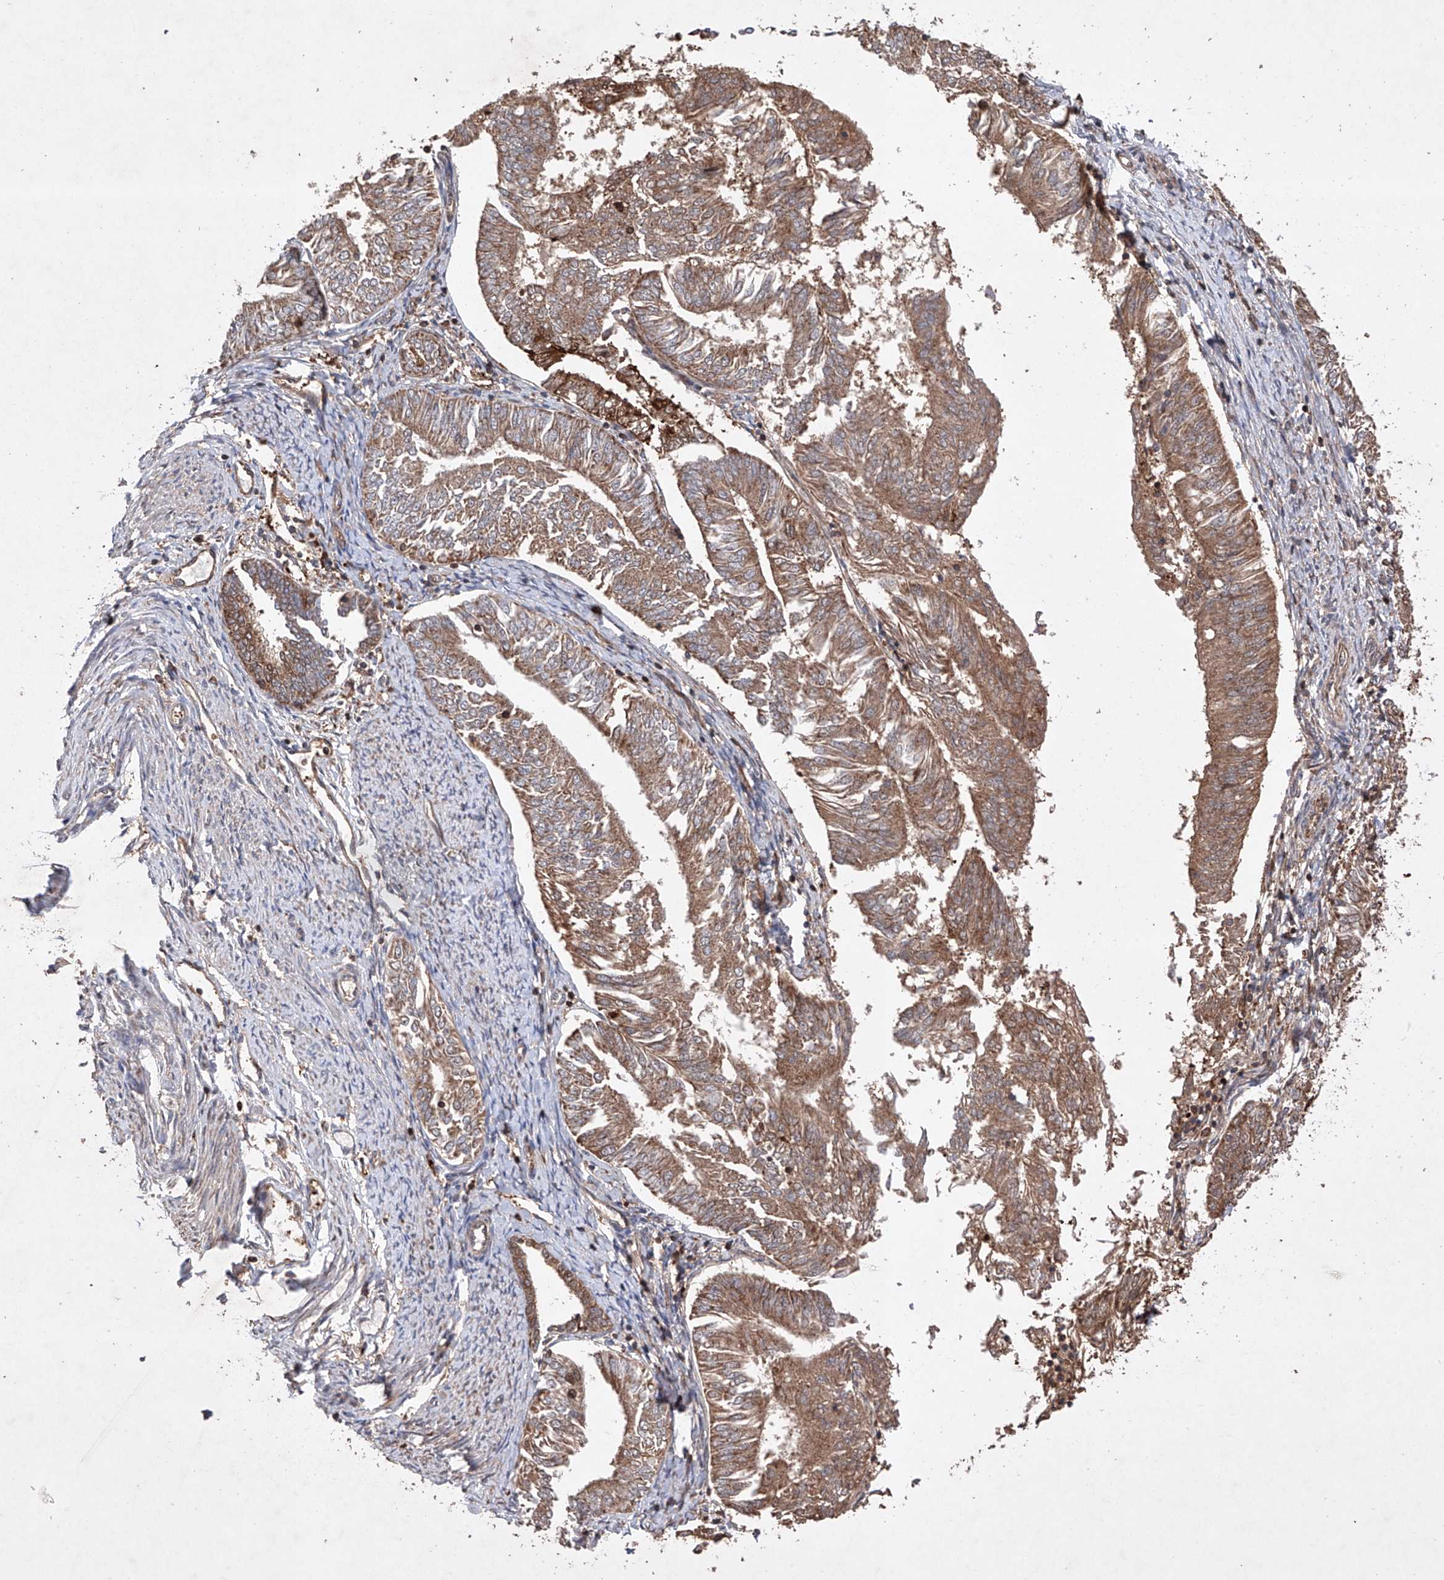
{"staining": {"intensity": "moderate", "quantity": ">75%", "location": "cytoplasmic/membranous"}, "tissue": "endometrial cancer", "cell_type": "Tumor cells", "image_type": "cancer", "snomed": [{"axis": "morphology", "description": "Adenocarcinoma, NOS"}, {"axis": "topography", "description": "Endometrium"}], "caption": "IHC micrograph of human endometrial cancer stained for a protein (brown), which reveals medium levels of moderate cytoplasmic/membranous staining in approximately >75% of tumor cells.", "gene": "TIMM23", "patient": {"sex": "female", "age": 58}}